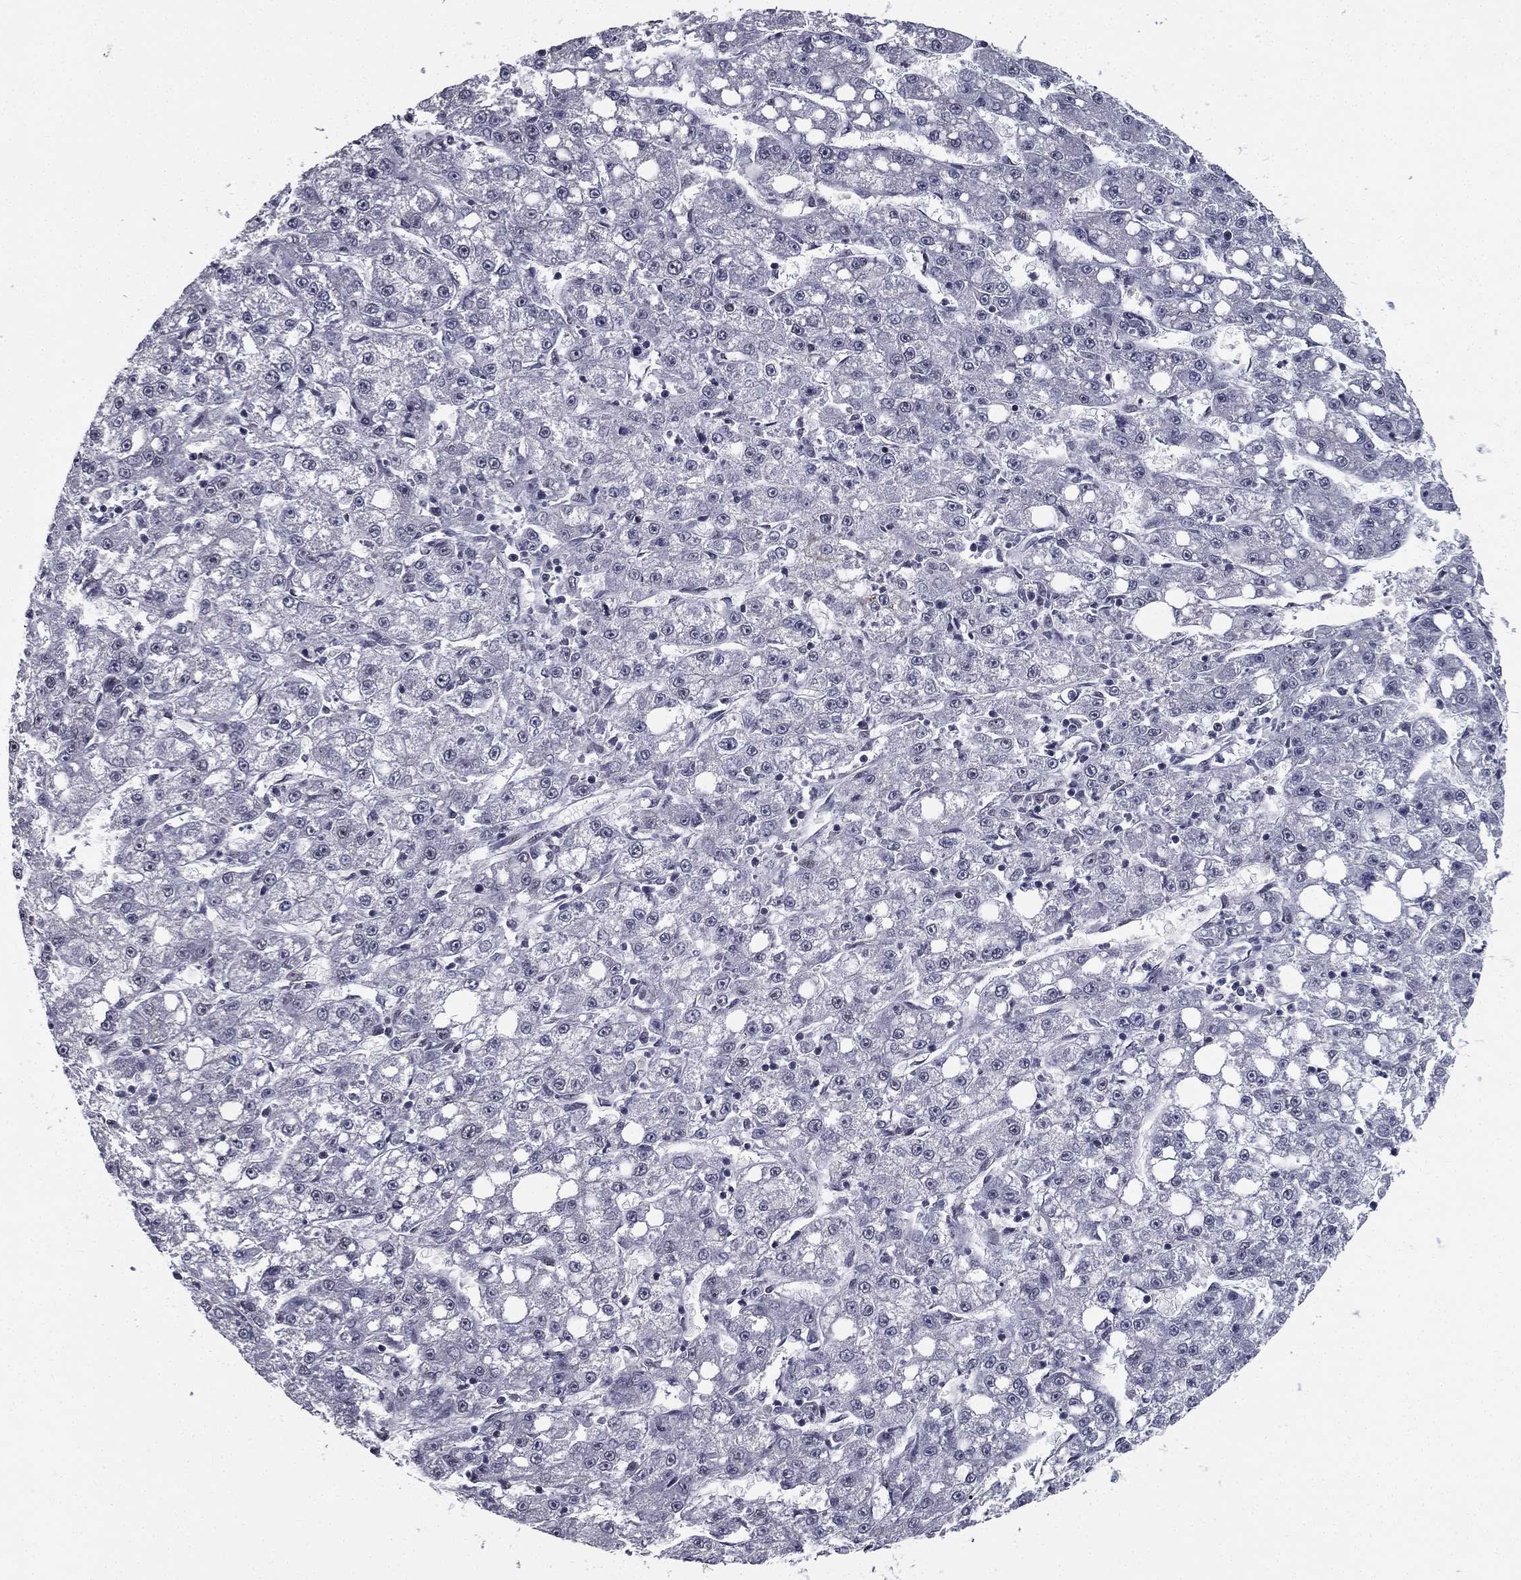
{"staining": {"intensity": "negative", "quantity": "none", "location": "none"}, "tissue": "liver cancer", "cell_type": "Tumor cells", "image_type": "cancer", "snomed": [{"axis": "morphology", "description": "Carcinoma, Hepatocellular, NOS"}, {"axis": "topography", "description": "Liver"}], "caption": "This is a image of IHC staining of liver cancer, which shows no expression in tumor cells.", "gene": "RARB", "patient": {"sex": "female", "age": 65}}